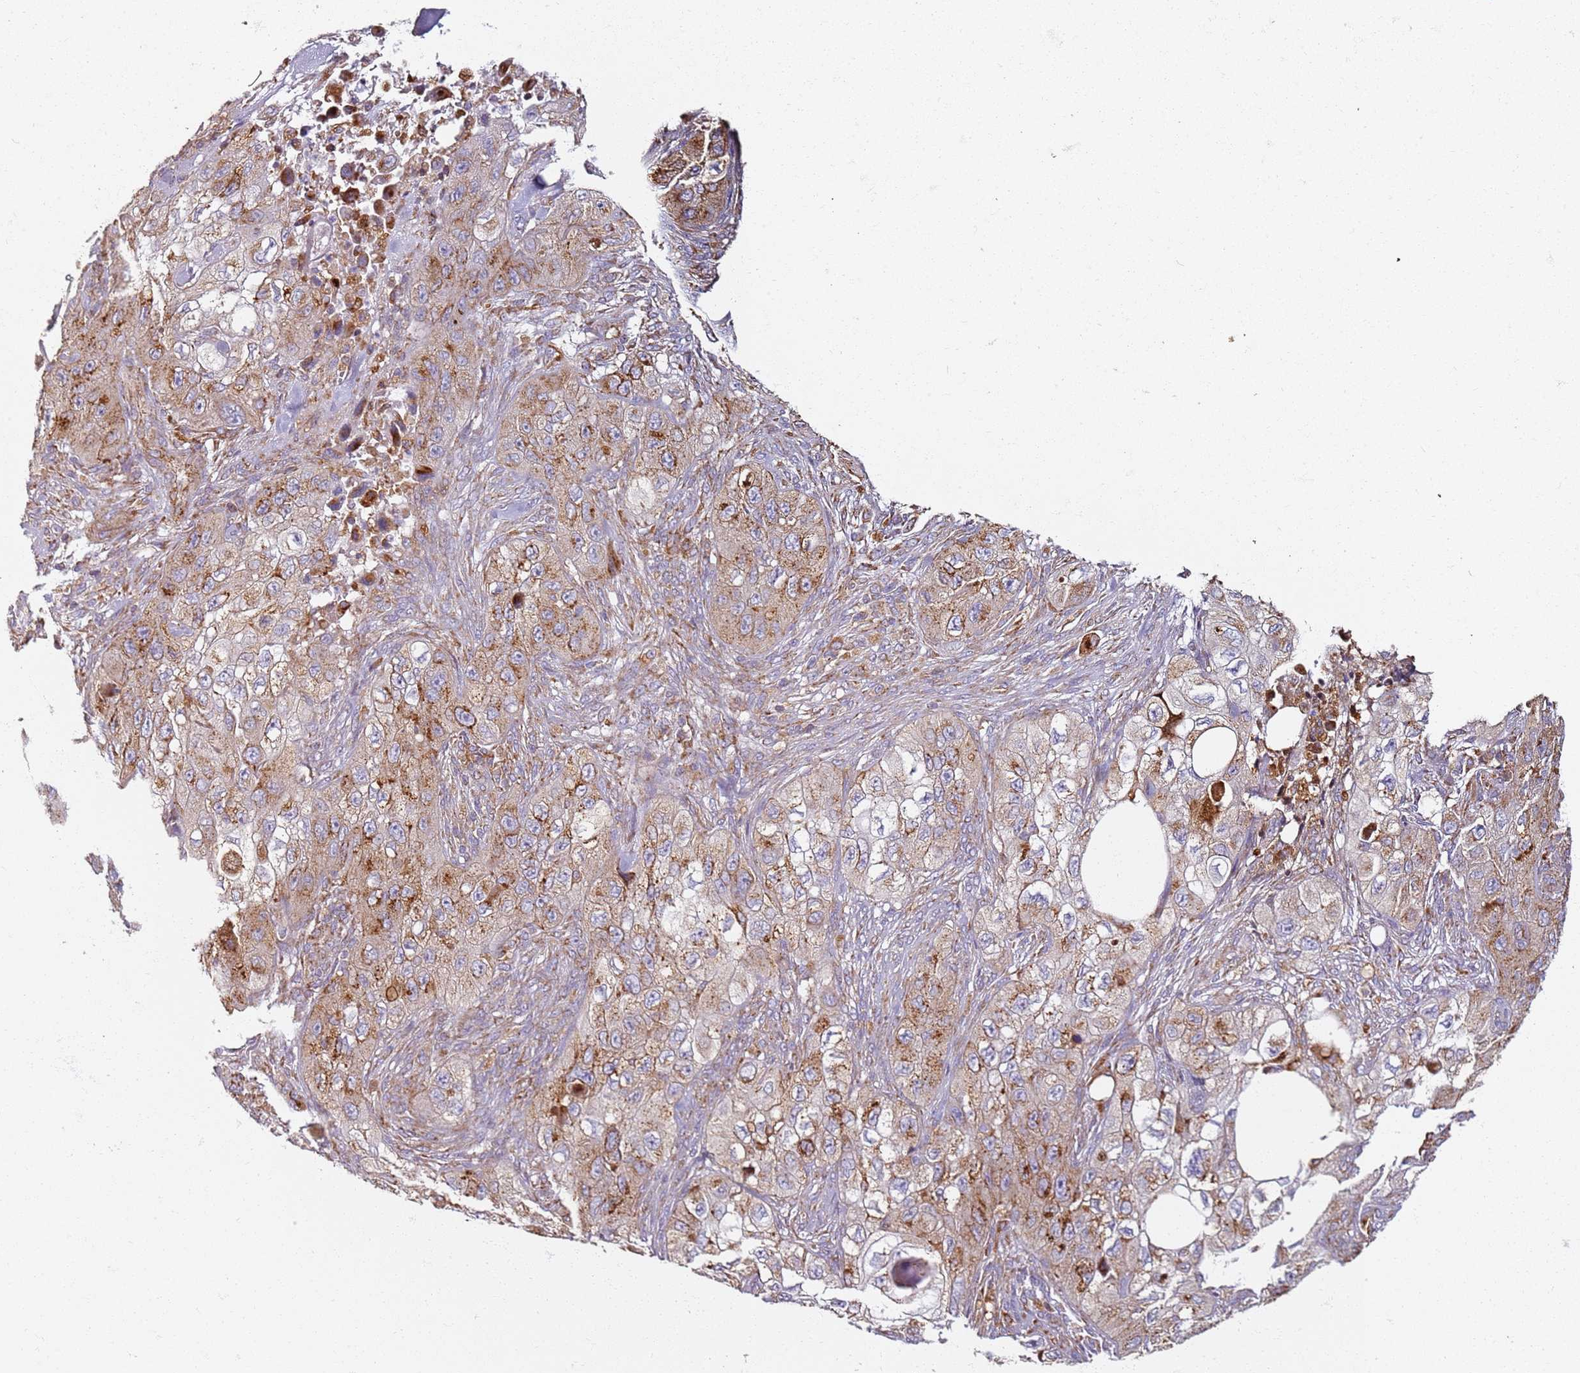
{"staining": {"intensity": "moderate", "quantity": ">75%", "location": "cytoplasmic/membranous"}, "tissue": "skin cancer", "cell_type": "Tumor cells", "image_type": "cancer", "snomed": [{"axis": "morphology", "description": "Squamous cell carcinoma, NOS"}, {"axis": "topography", "description": "Skin"}, {"axis": "topography", "description": "Subcutis"}], "caption": "DAB (3,3'-diaminobenzidine) immunohistochemical staining of skin cancer demonstrates moderate cytoplasmic/membranous protein staining in about >75% of tumor cells.", "gene": "PROKR2", "patient": {"sex": "male", "age": 73}}